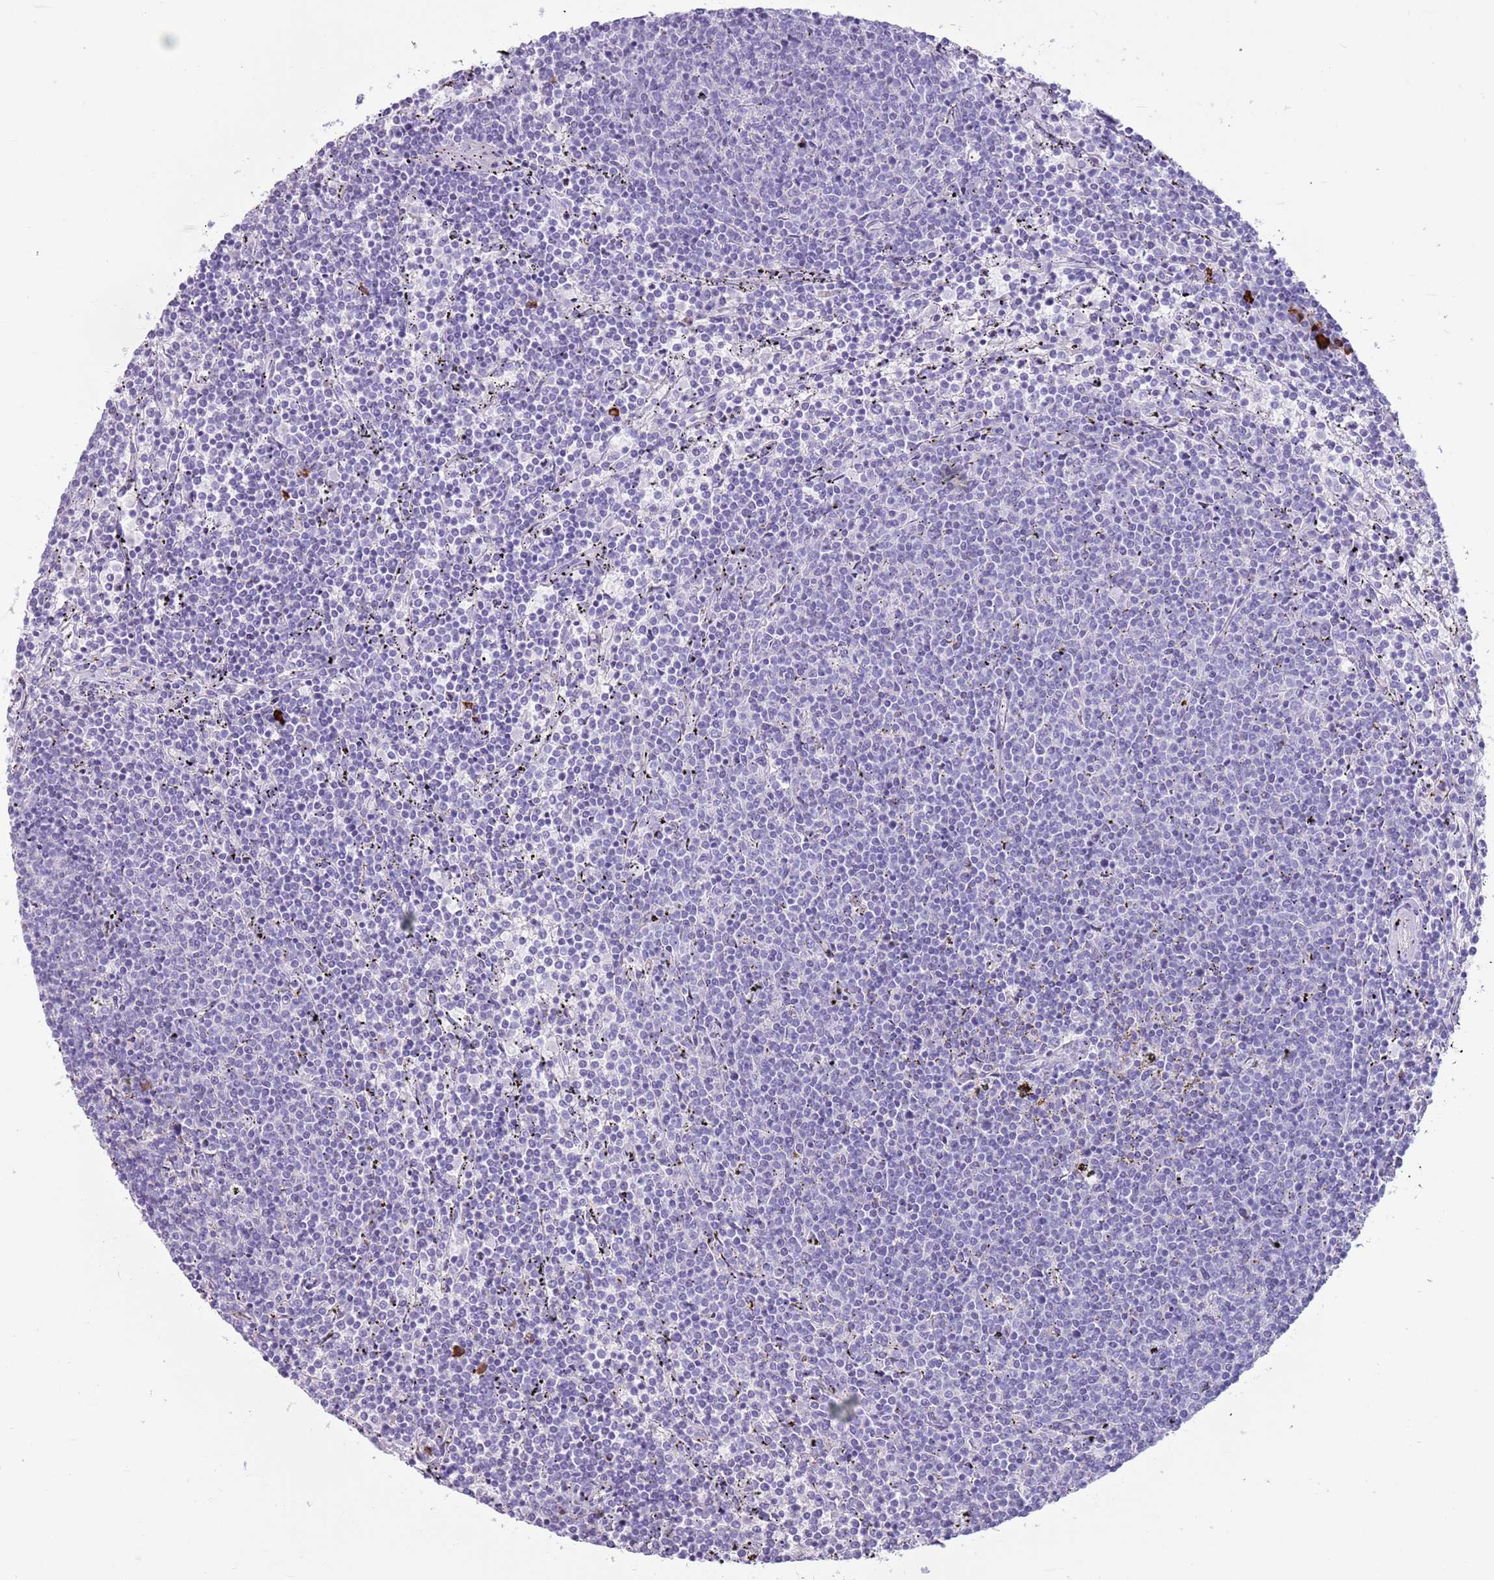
{"staining": {"intensity": "negative", "quantity": "none", "location": "none"}, "tissue": "lymphoma", "cell_type": "Tumor cells", "image_type": "cancer", "snomed": [{"axis": "morphology", "description": "Malignant lymphoma, non-Hodgkin's type, Low grade"}, {"axis": "topography", "description": "Spleen"}], "caption": "An immunohistochemistry (IHC) histopathology image of lymphoma is shown. There is no staining in tumor cells of lymphoma.", "gene": "LY6G5B", "patient": {"sex": "female", "age": 50}}